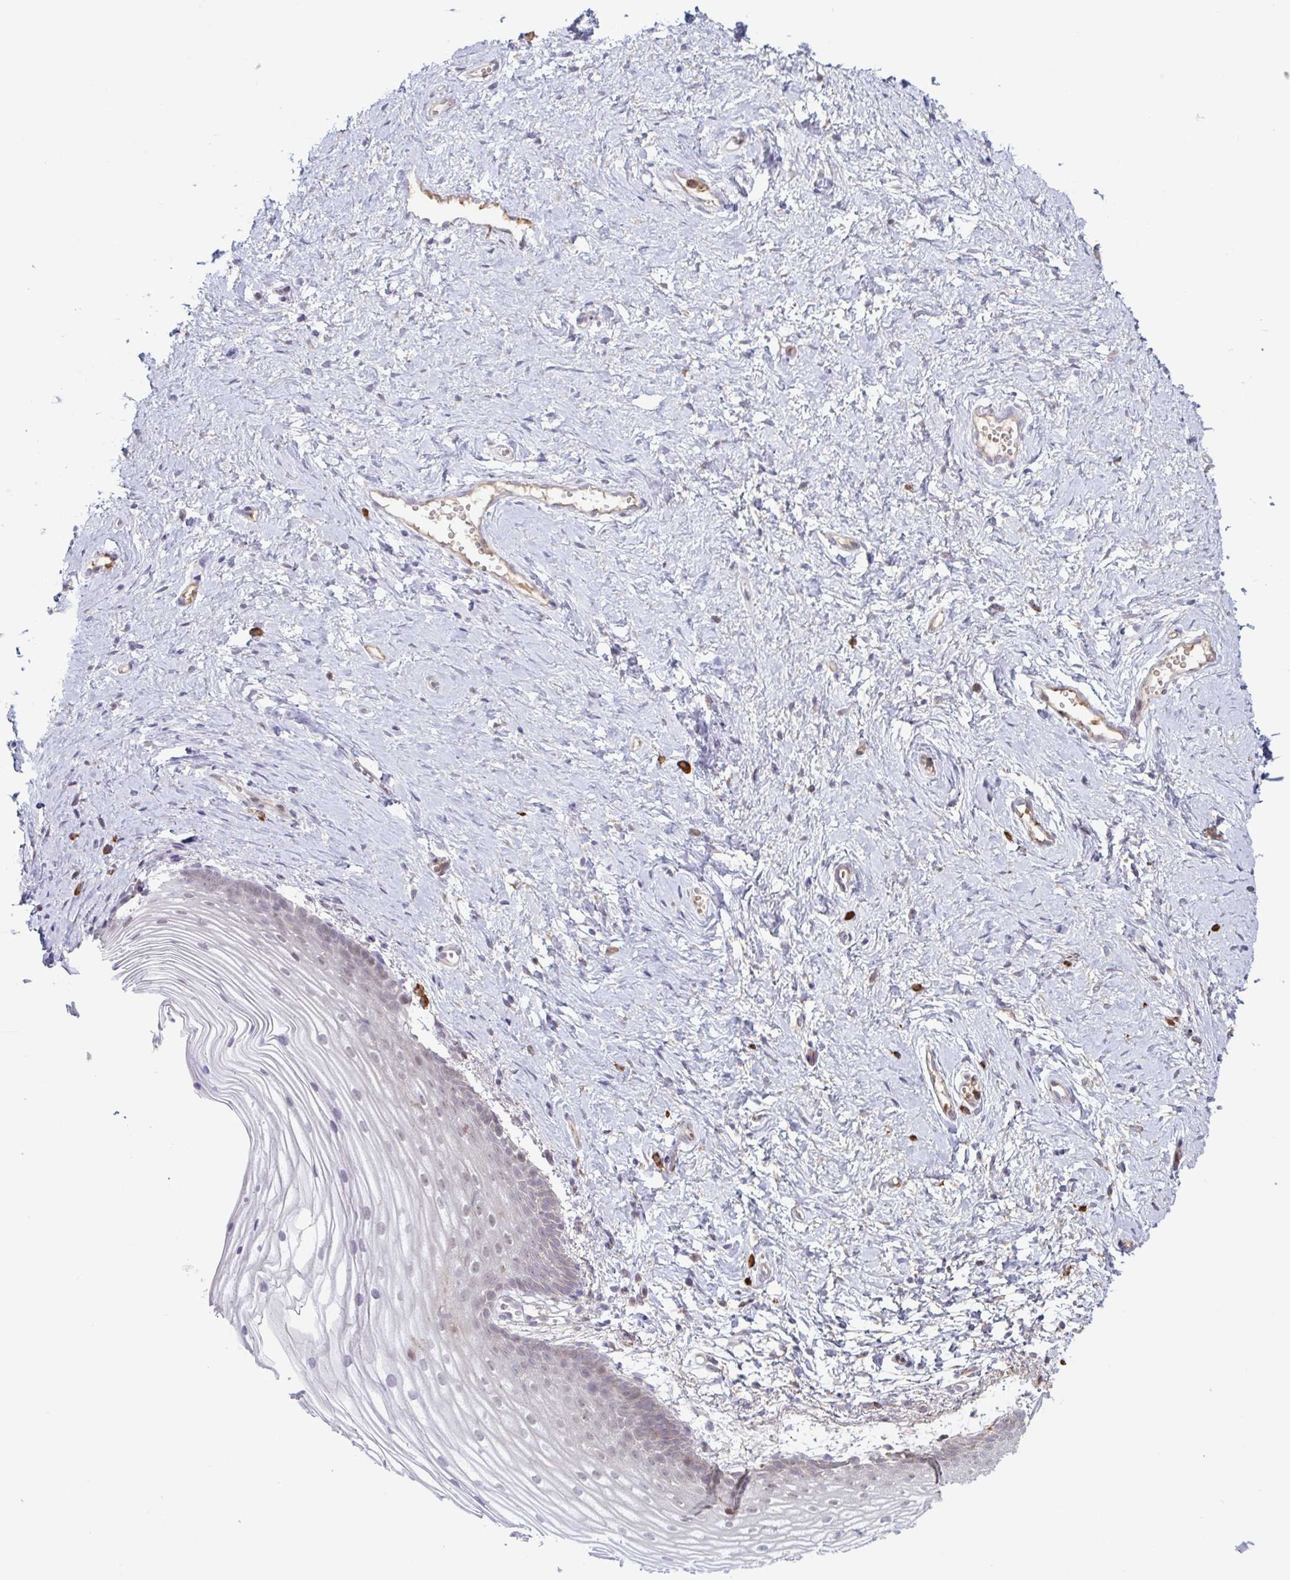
{"staining": {"intensity": "weak", "quantity": "25%-75%", "location": "nuclear"}, "tissue": "vagina", "cell_type": "Squamous epithelial cells", "image_type": "normal", "snomed": [{"axis": "morphology", "description": "Normal tissue, NOS"}, {"axis": "topography", "description": "Vagina"}], "caption": "DAB (3,3'-diaminobenzidine) immunohistochemical staining of benign vagina displays weak nuclear protein expression in about 25%-75% of squamous epithelial cells.", "gene": "TAF1D", "patient": {"sex": "female", "age": 56}}